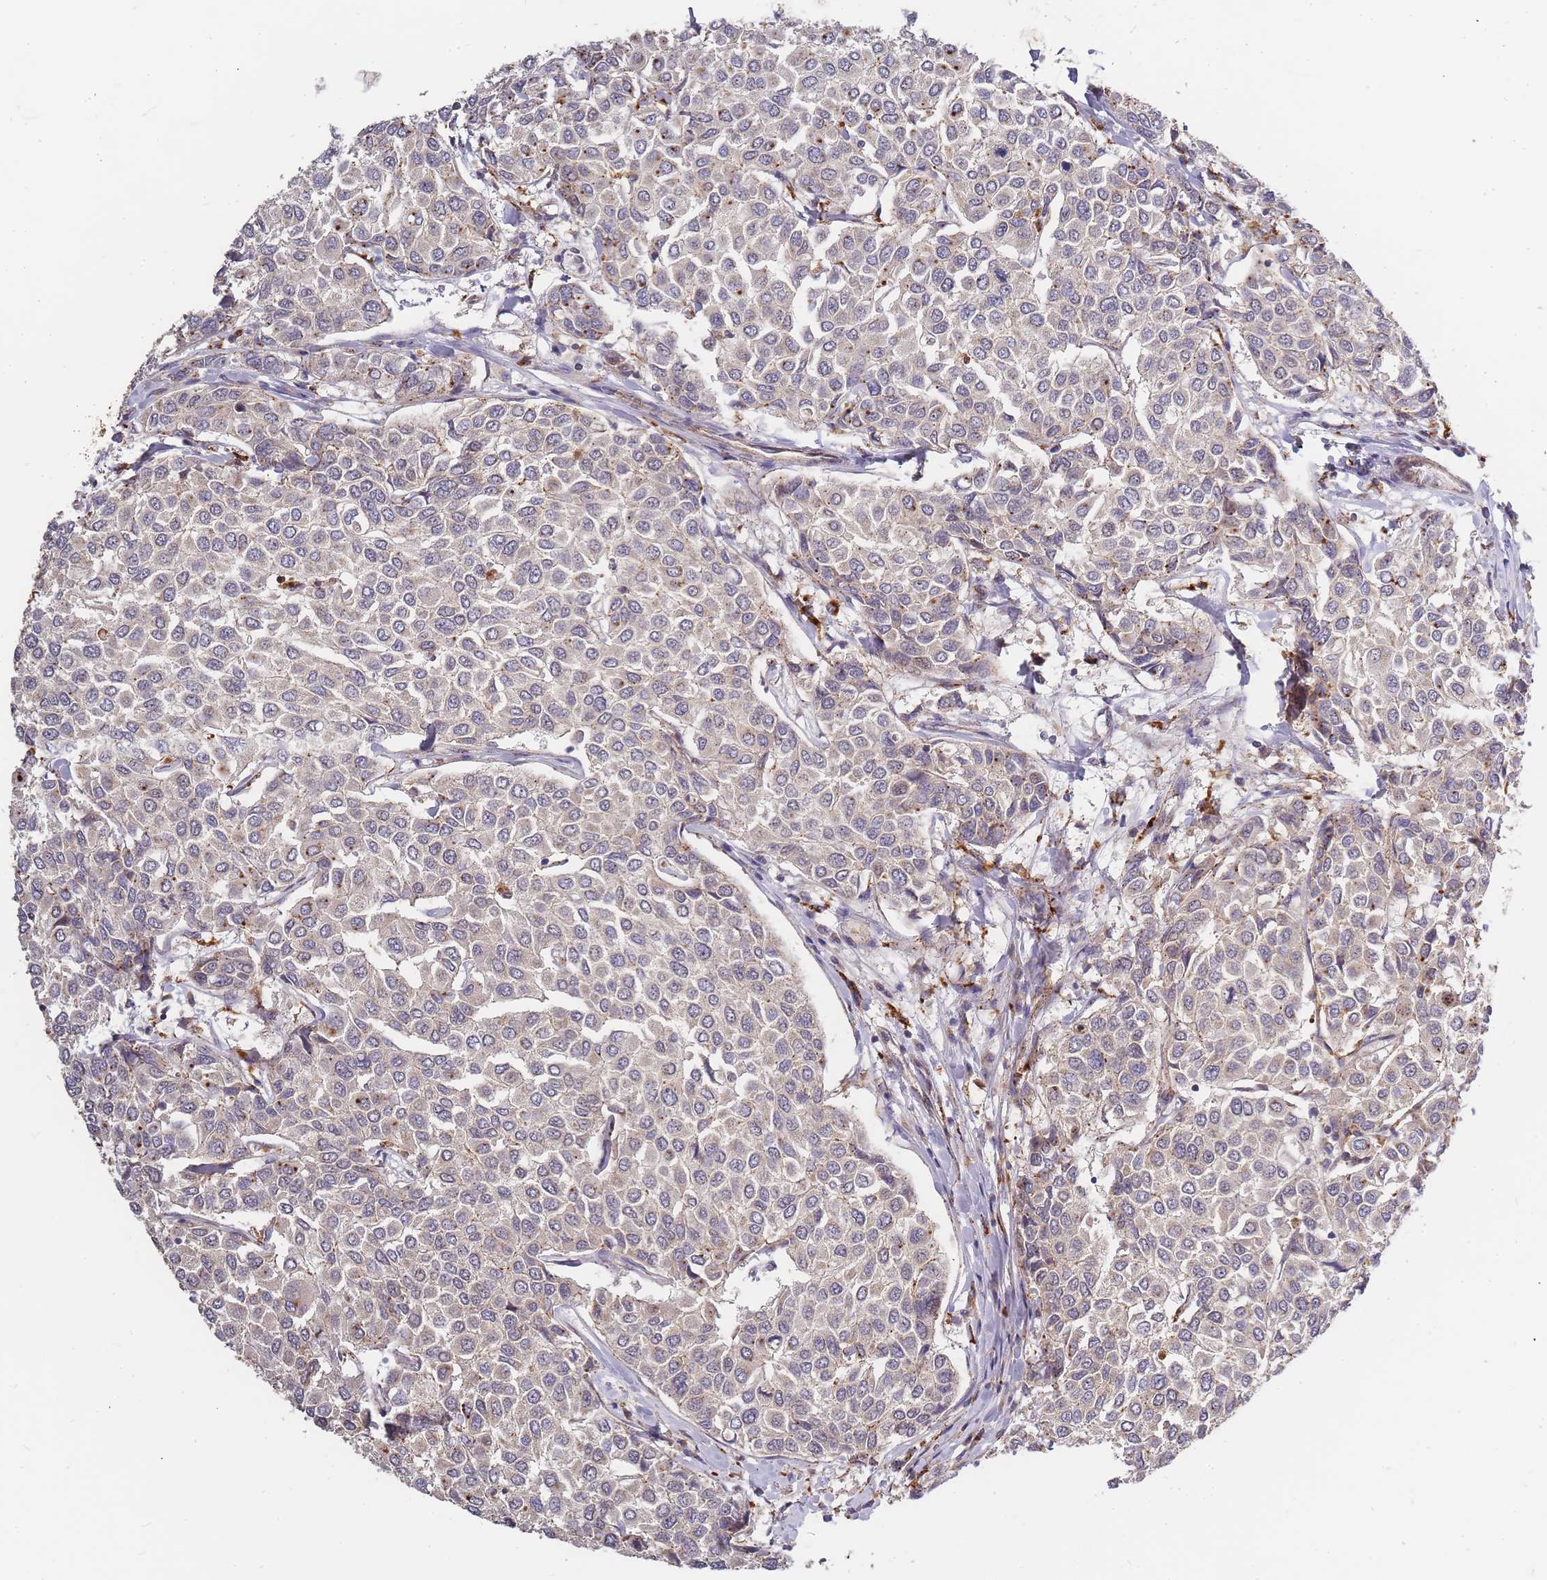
{"staining": {"intensity": "weak", "quantity": "<25%", "location": "cytoplasmic/membranous"}, "tissue": "breast cancer", "cell_type": "Tumor cells", "image_type": "cancer", "snomed": [{"axis": "morphology", "description": "Duct carcinoma"}, {"axis": "topography", "description": "Breast"}], "caption": "Breast invasive ductal carcinoma was stained to show a protein in brown. There is no significant positivity in tumor cells.", "gene": "ATG5", "patient": {"sex": "female", "age": 55}}